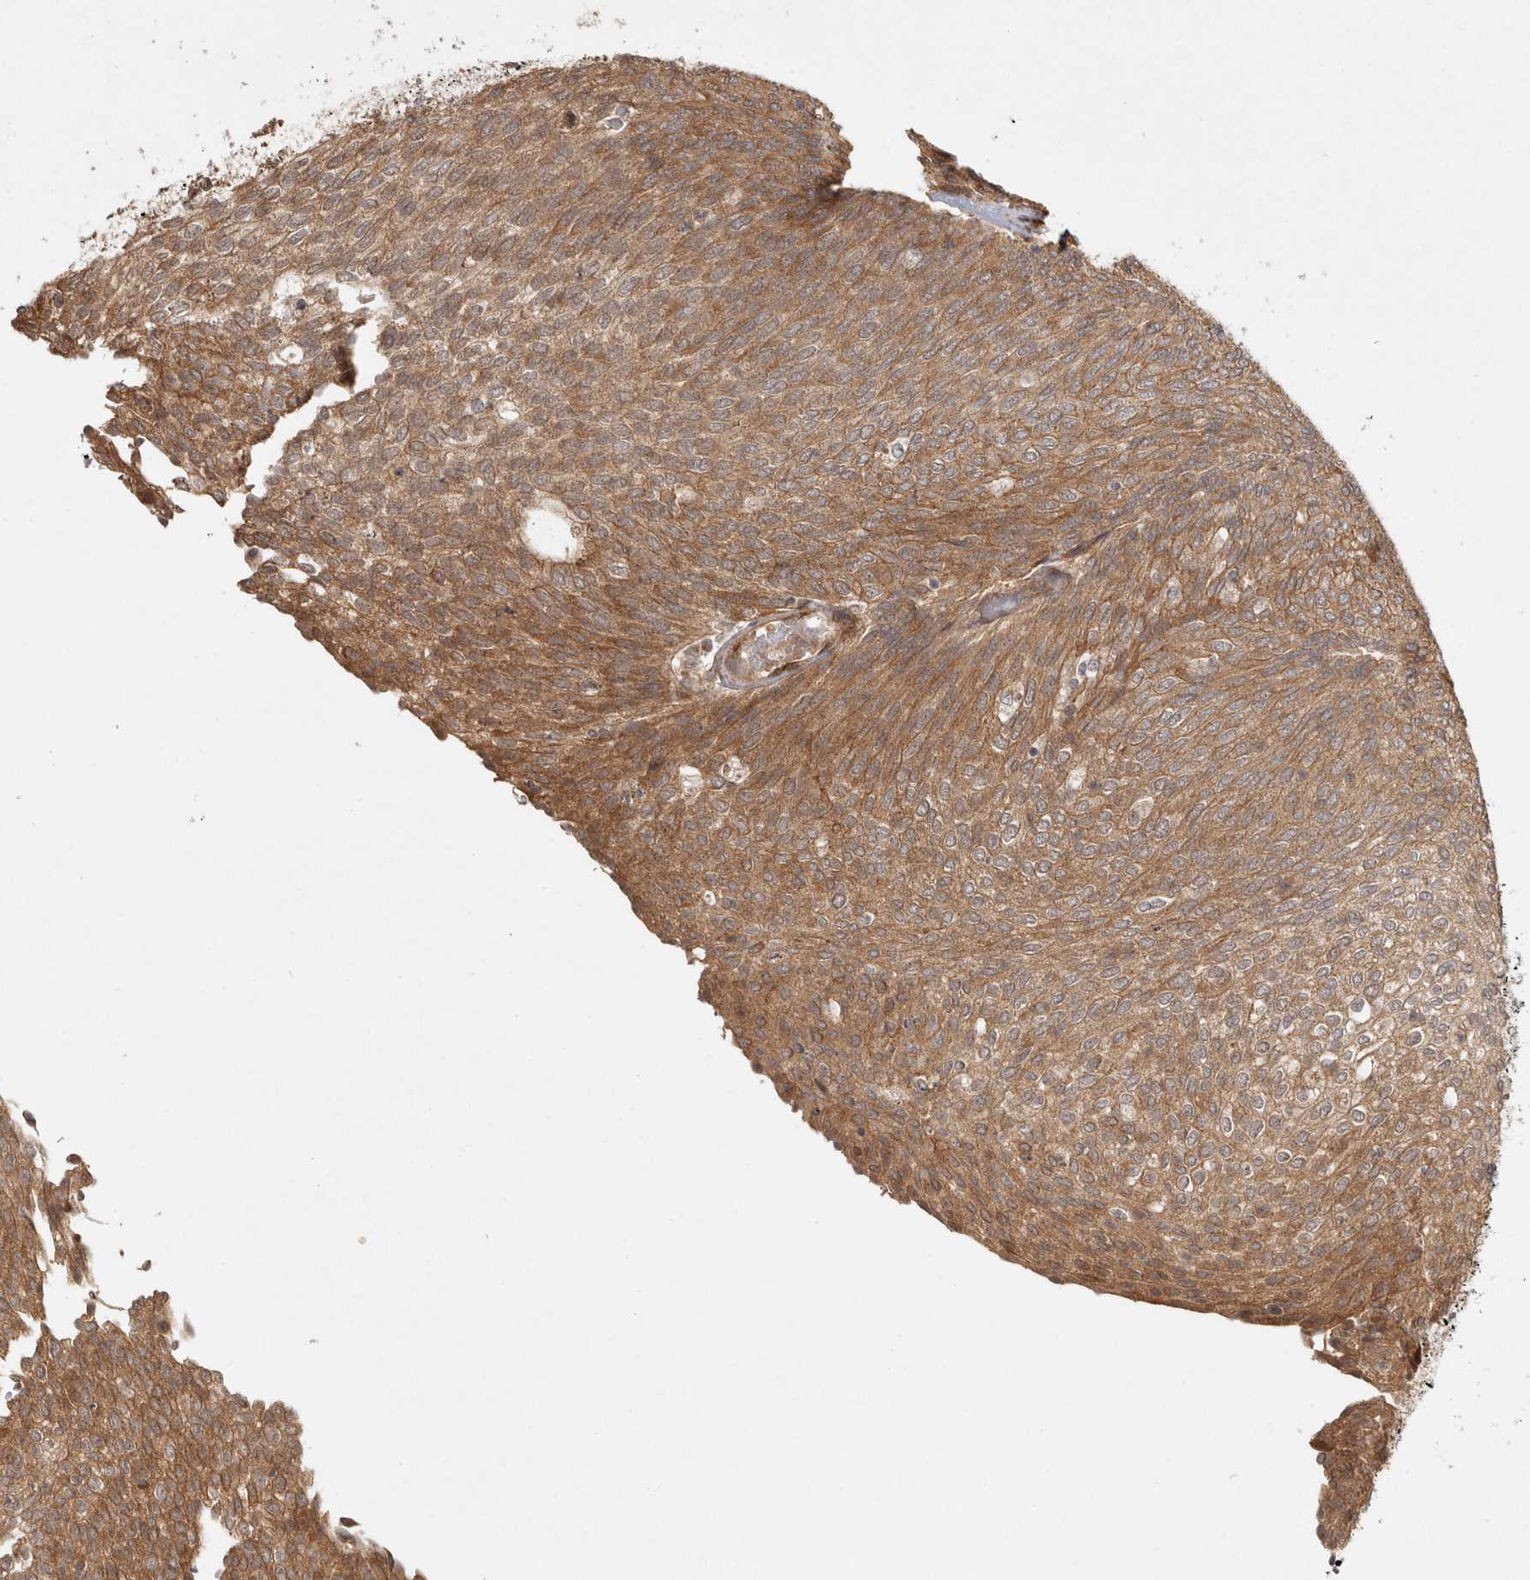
{"staining": {"intensity": "moderate", "quantity": ">75%", "location": "cytoplasmic/membranous"}, "tissue": "urothelial cancer", "cell_type": "Tumor cells", "image_type": "cancer", "snomed": [{"axis": "morphology", "description": "Urothelial carcinoma, Low grade"}, {"axis": "topography", "description": "Urinary bladder"}], "caption": "Approximately >75% of tumor cells in human urothelial cancer show moderate cytoplasmic/membranous protein positivity as visualized by brown immunohistochemical staining.", "gene": "CAMSAP2", "patient": {"sex": "female", "age": 79}}